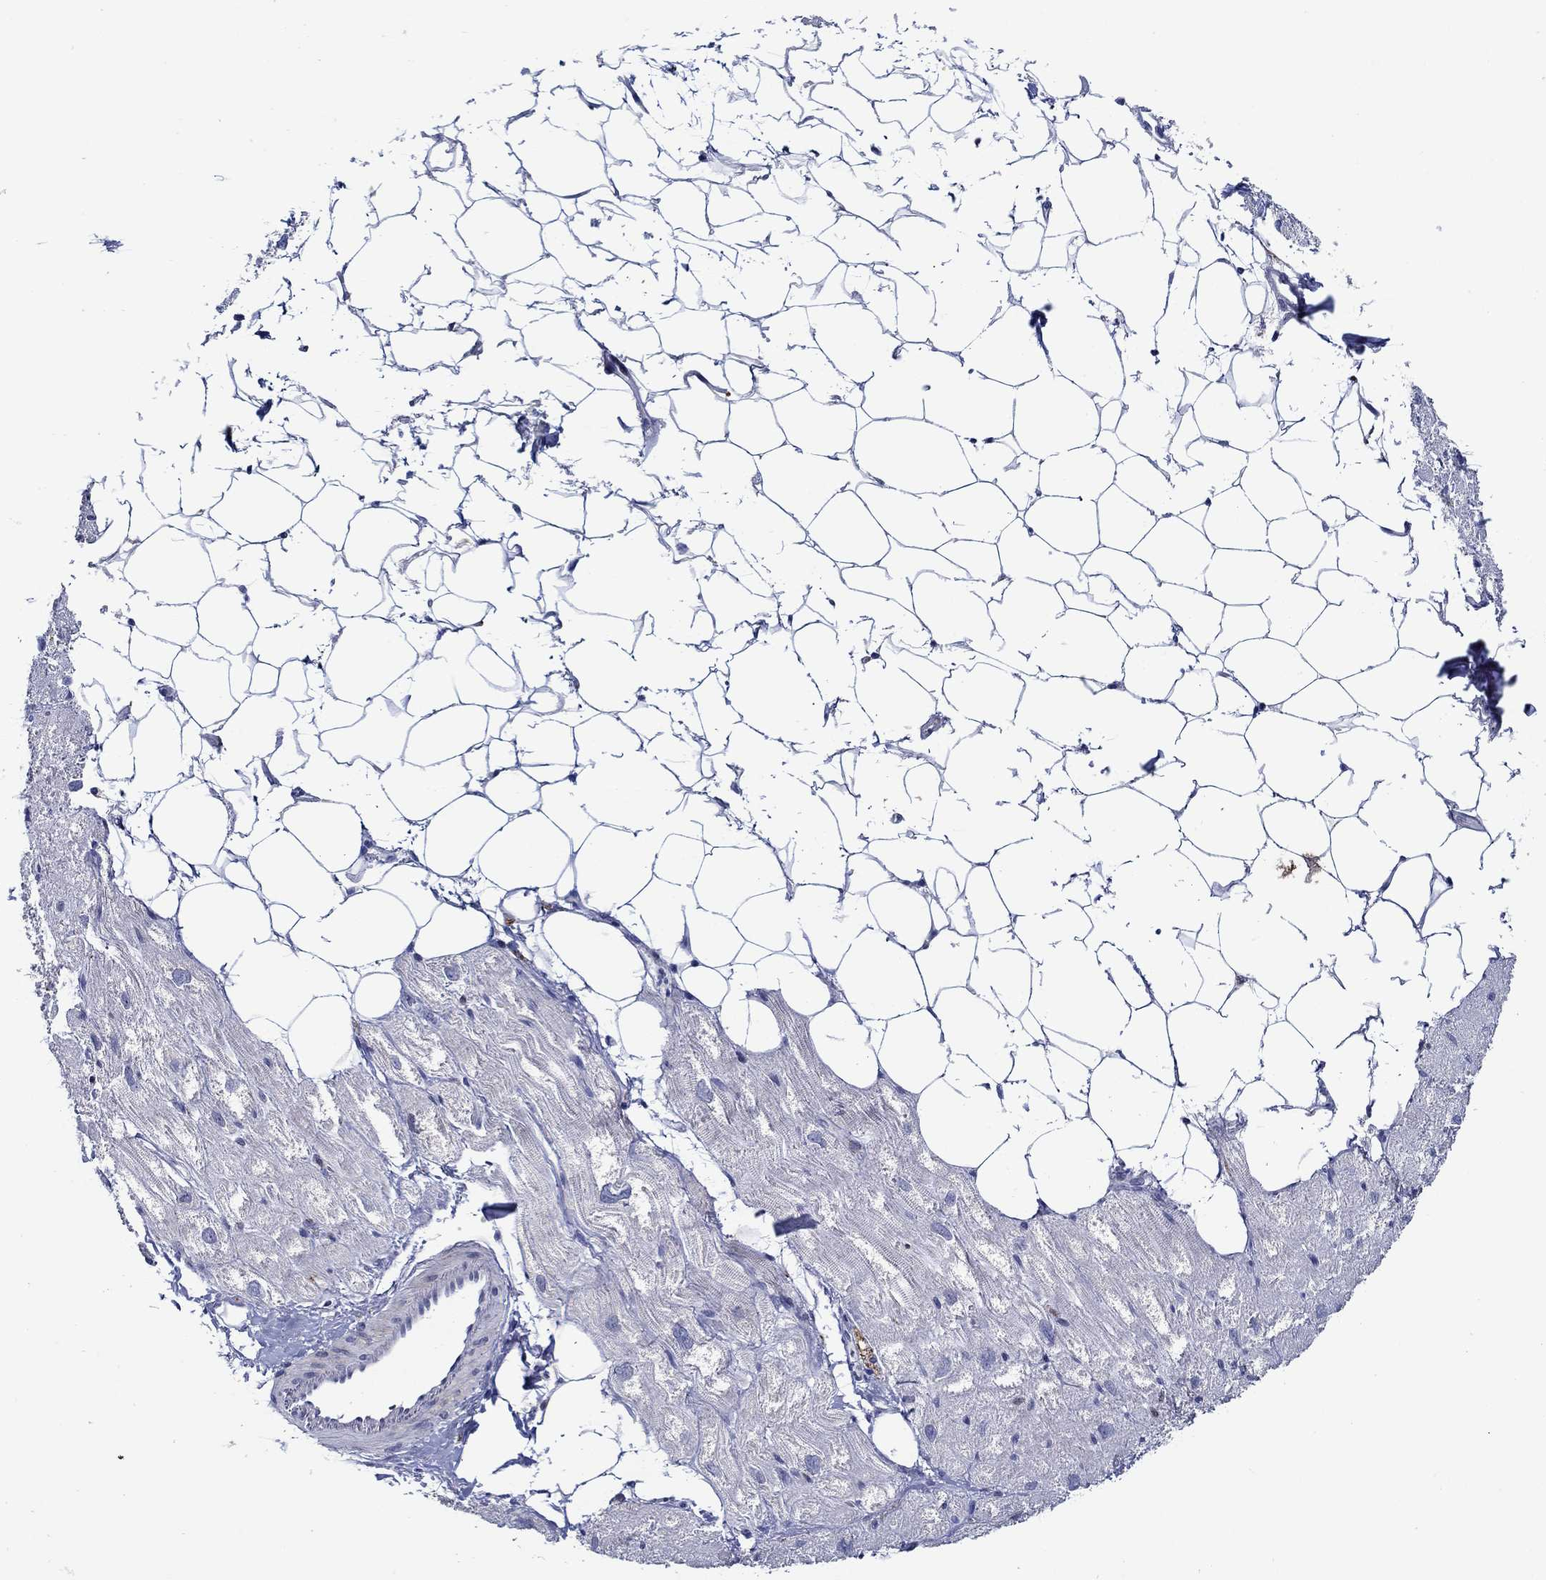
{"staining": {"intensity": "negative", "quantity": "none", "location": "none"}, "tissue": "heart muscle", "cell_type": "Cardiomyocytes", "image_type": "normal", "snomed": [{"axis": "morphology", "description": "Normal tissue, NOS"}, {"axis": "topography", "description": "Heart"}], "caption": "The histopathology image shows no significant staining in cardiomyocytes of heart muscle. The staining is performed using DAB brown chromogen with nuclei counter-stained in using hematoxylin.", "gene": "MC2R", "patient": {"sex": "male", "age": 66}}